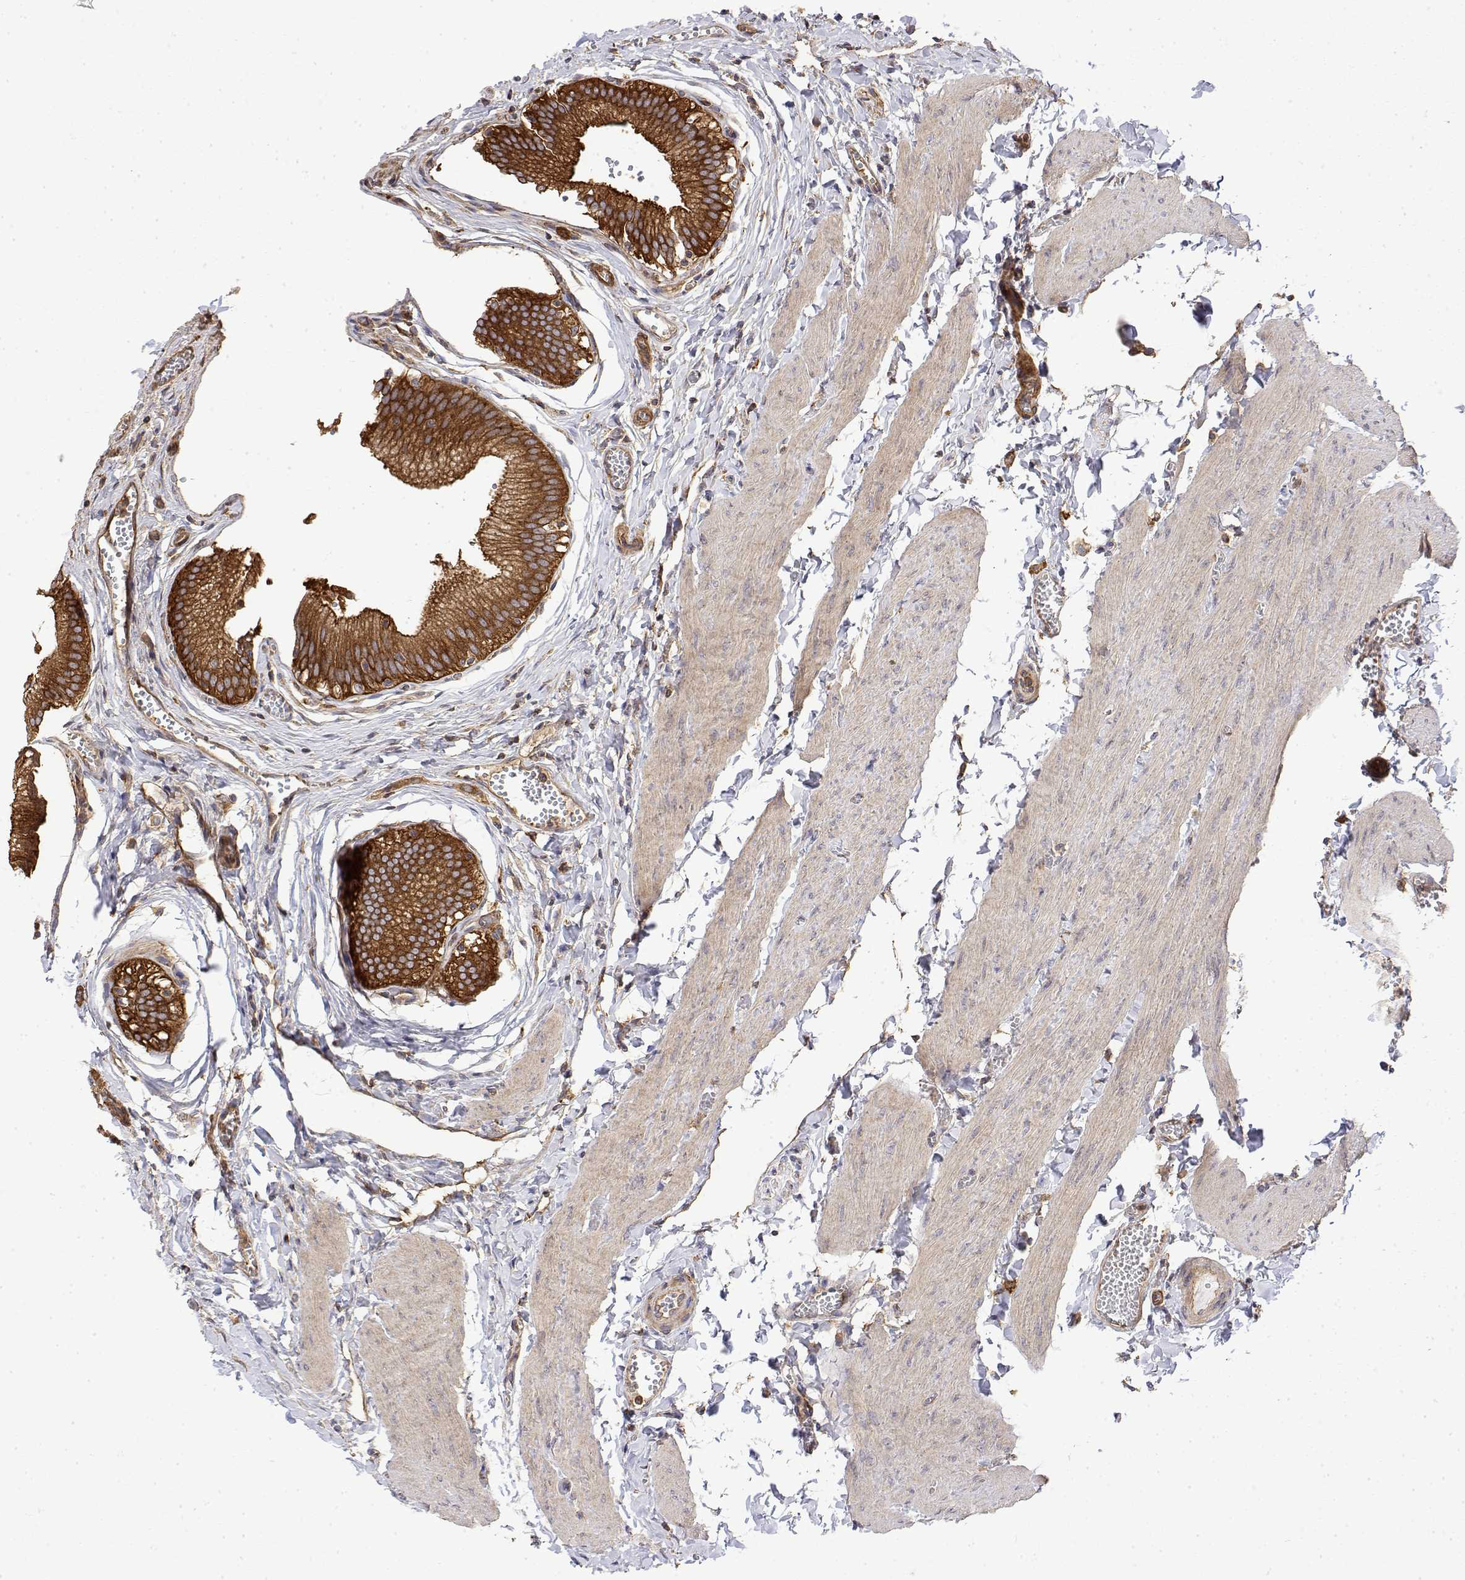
{"staining": {"intensity": "strong", "quantity": ">75%", "location": "cytoplasmic/membranous"}, "tissue": "gallbladder", "cell_type": "Glandular cells", "image_type": "normal", "snomed": [{"axis": "morphology", "description": "Normal tissue, NOS"}, {"axis": "topography", "description": "Gallbladder"}, {"axis": "topography", "description": "Peripheral nerve tissue"}], "caption": "Immunohistochemical staining of unremarkable gallbladder shows strong cytoplasmic/membranous protein expression in about >75% of glandular cells. Using DAB (brown) and hematoxylin (blue) stains, captured at high magnification using brightfield microscopy.", "gene": "PACSIN2", "patient": {"sex": "male", "age": 17}}